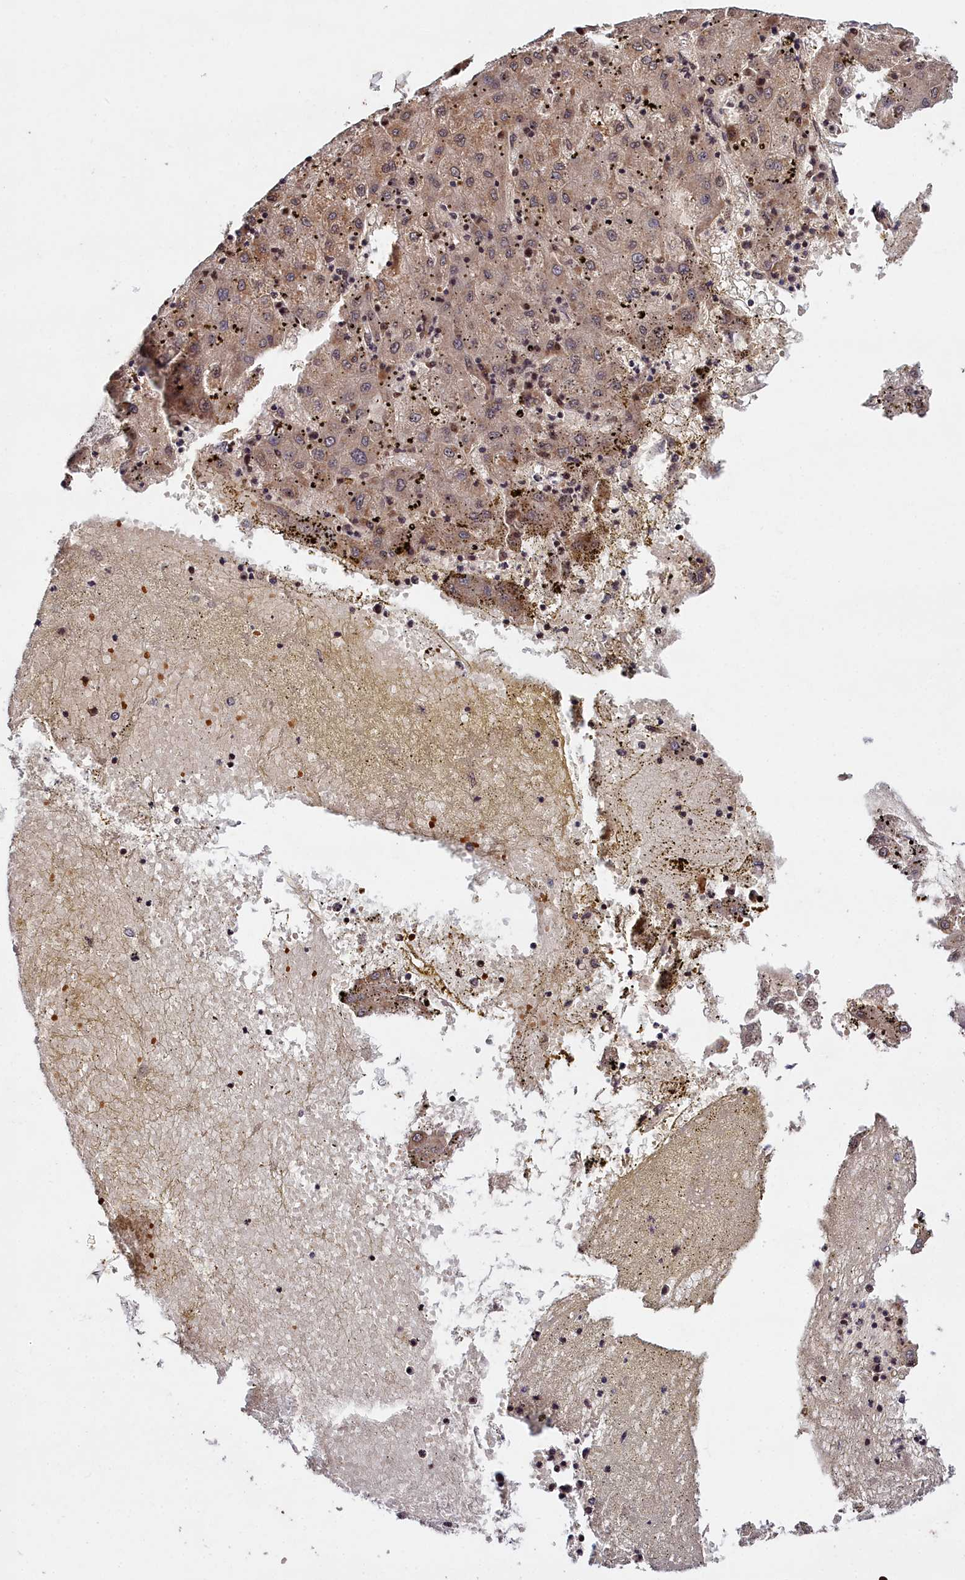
{"staining": {"intensity": "moderate", "quantity": ">75%", "location": "cytoplasmic/membranous"}, "tissue": "liver cancer", "cell_type": "Tumor cells", "image_type": "cancer", "snomed": [{"axis": "morphology", "description": "Carcinoma, Hepatocellular, NOS"}, {"axis": "topography", "description": "Liver"}], "caption": "Hepatocellular carcinoma (liver) tissue exhibits moderate cytoplasmic/membranous staining in approximately >75% of tumor cells, visualized by immunohistochemistry.", "gene": "FZD4", "patient": {"sex": "male", "age": 72}}